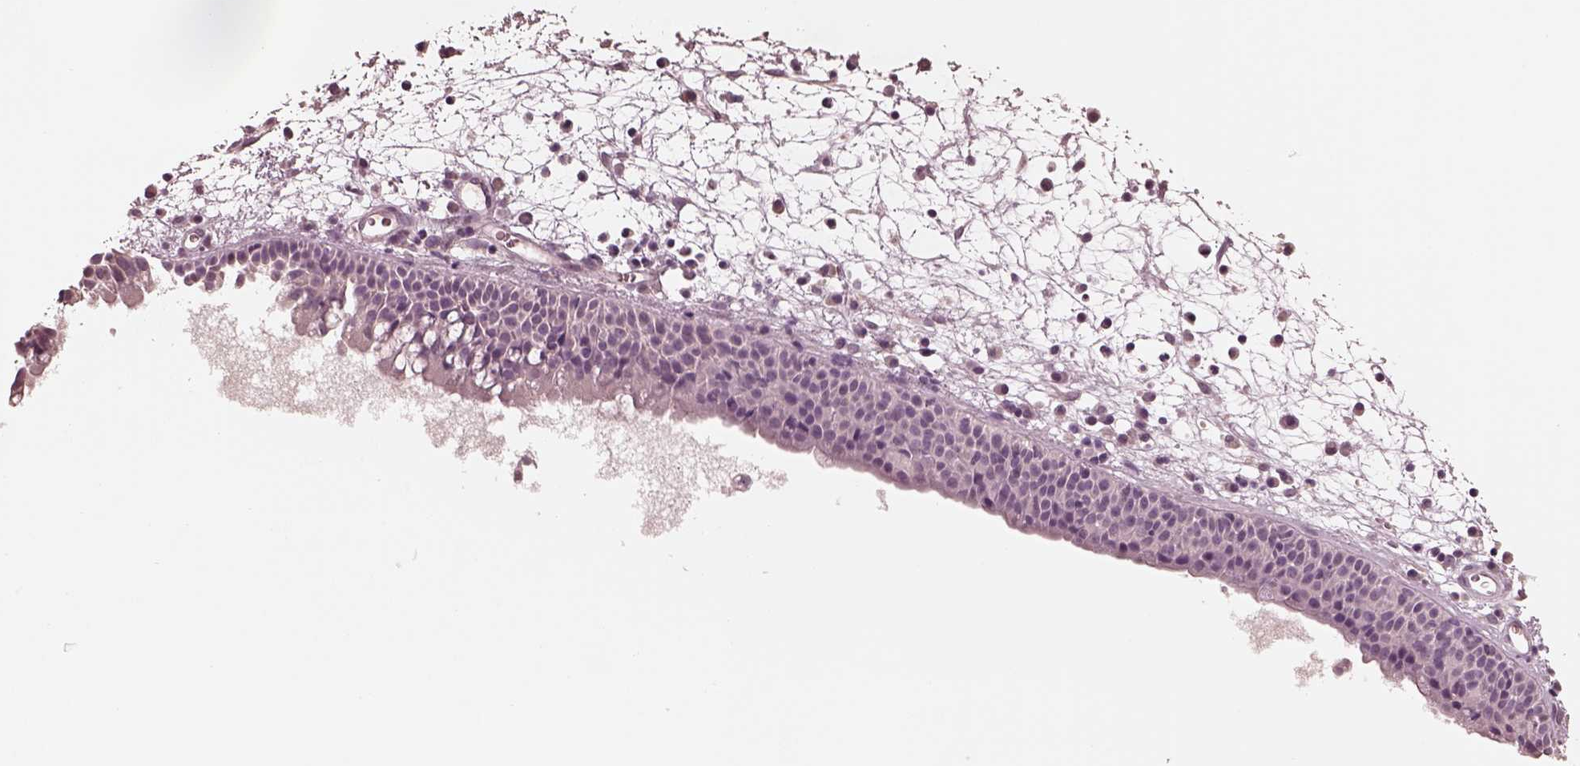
{"staining": {"intensity": "negative", "quantity": "none", "location": "none"}, "tissue": "nasopharynx", "cell_type": "Respiratory epithelial cells", "image_type": "normal", "snomed": [{"axis": "morphology", "description": "Normal tissue, NOS"}, {"axis": "topography", "description": "Nasopharynx"}], "caption": "This is a micrograph of immunohistochemistry (IHC) staining of unremarkable nasopharynx, which shows no positivity in respiratory epithelial cells. Nuclei are stained in blue.", "gene": "VWA5B1", "patient": {"sex": "male", "age": 61}}